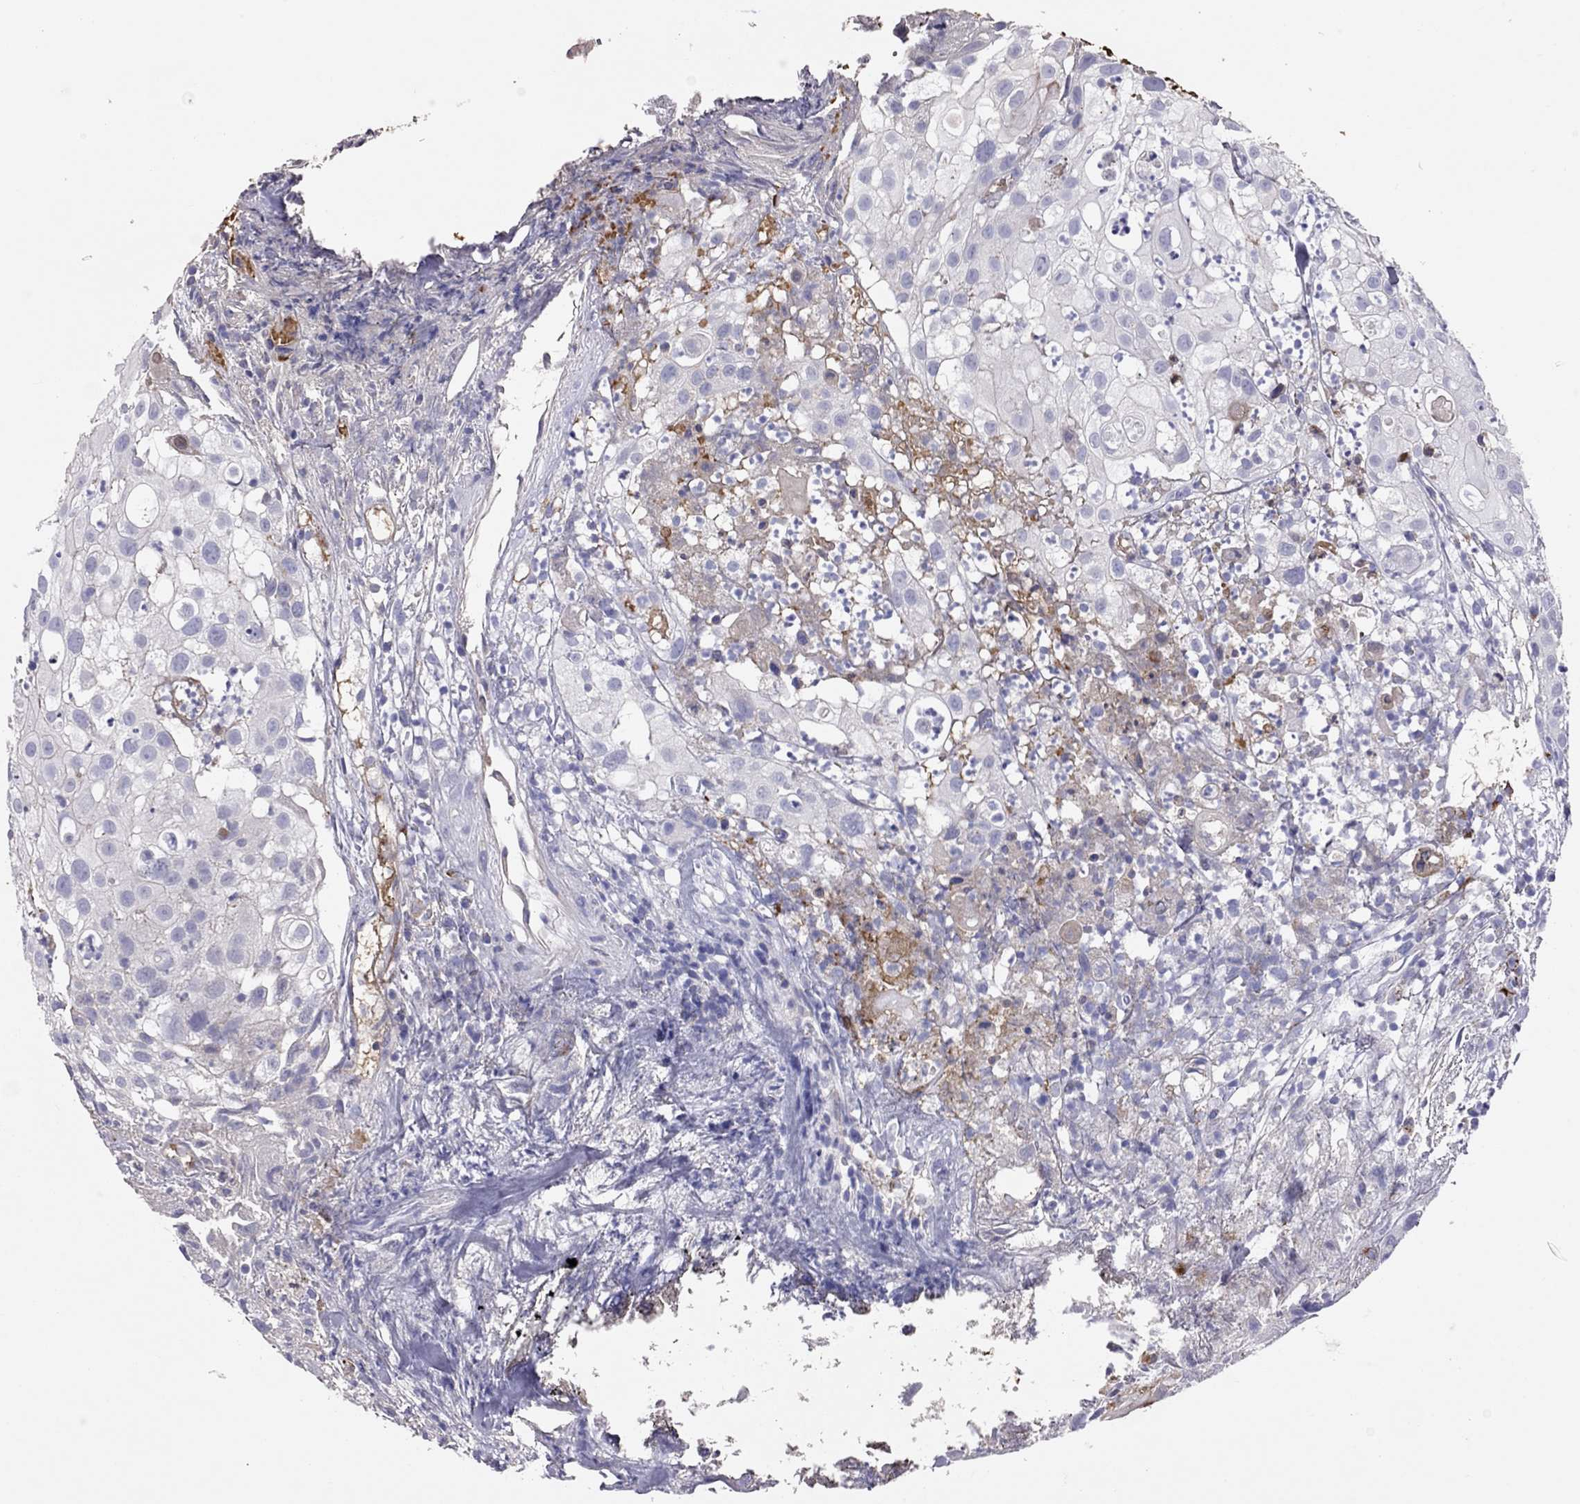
{"staining": {"intensity": "negative", "quantity": "none", "location": "none"}, "tissue": "urothelial cancer", "cell_type": "Tumor cells", "image_type": "cancer", "snomed": [{"axis": "morphology", "description": "Urothelial carcinoma, High grade"}, {"axis": "topography", "description": "Urinary bladder"}], "caption": "Urothelial cancer was stained to show a protein in brown. There is no significant expression in tumor cells. Nuclei are stained in blue.", "gene": "RHD", "patient": {"sex": "female", "age": 79}}